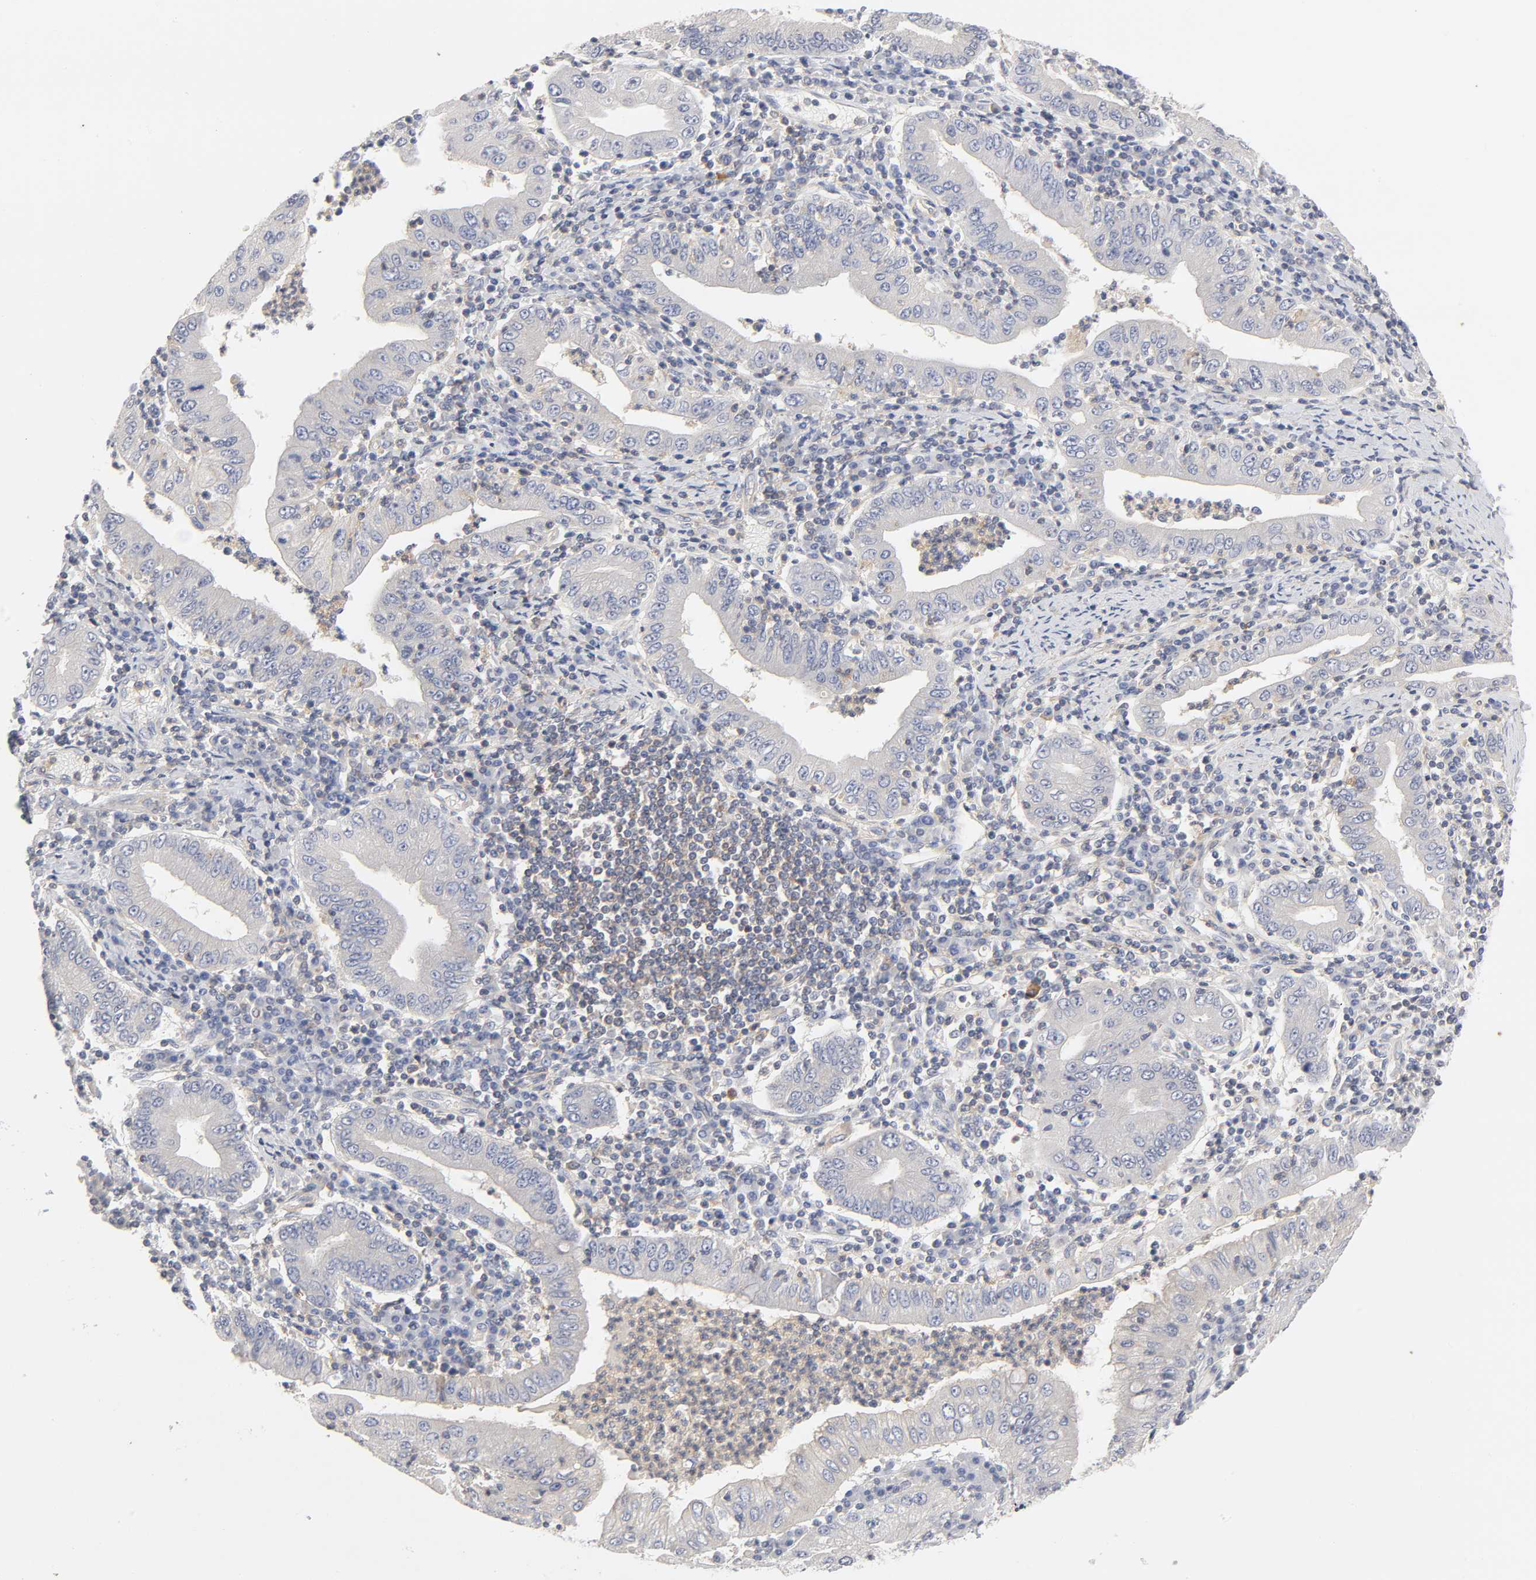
{"staining": {"intensity": "negative", "quantity": "none", "location": "none"}, "tissue": "stomach cancer", "cell_type": "Tumor cells", "image_type": "cancer", "snomed": [{"axis": "morphology", "description": "Normal tissue, NOS"}, {"axis": "morphology", "description": "Adenocarcinoma, NOS"}, {"axis": "topography", "description": "Esophagus"}, {"axis": "topography", "description": "Stomach, upper"}, {"axis": "topography", "description": "Peripheral nerve tissue"}], "caption": "This is an IHC micrograph of stomach adenocarcinoma. There is no expression in tumor cells.", "gene": "ROCK1", "patient": {"sex": "male", "age": 62}}